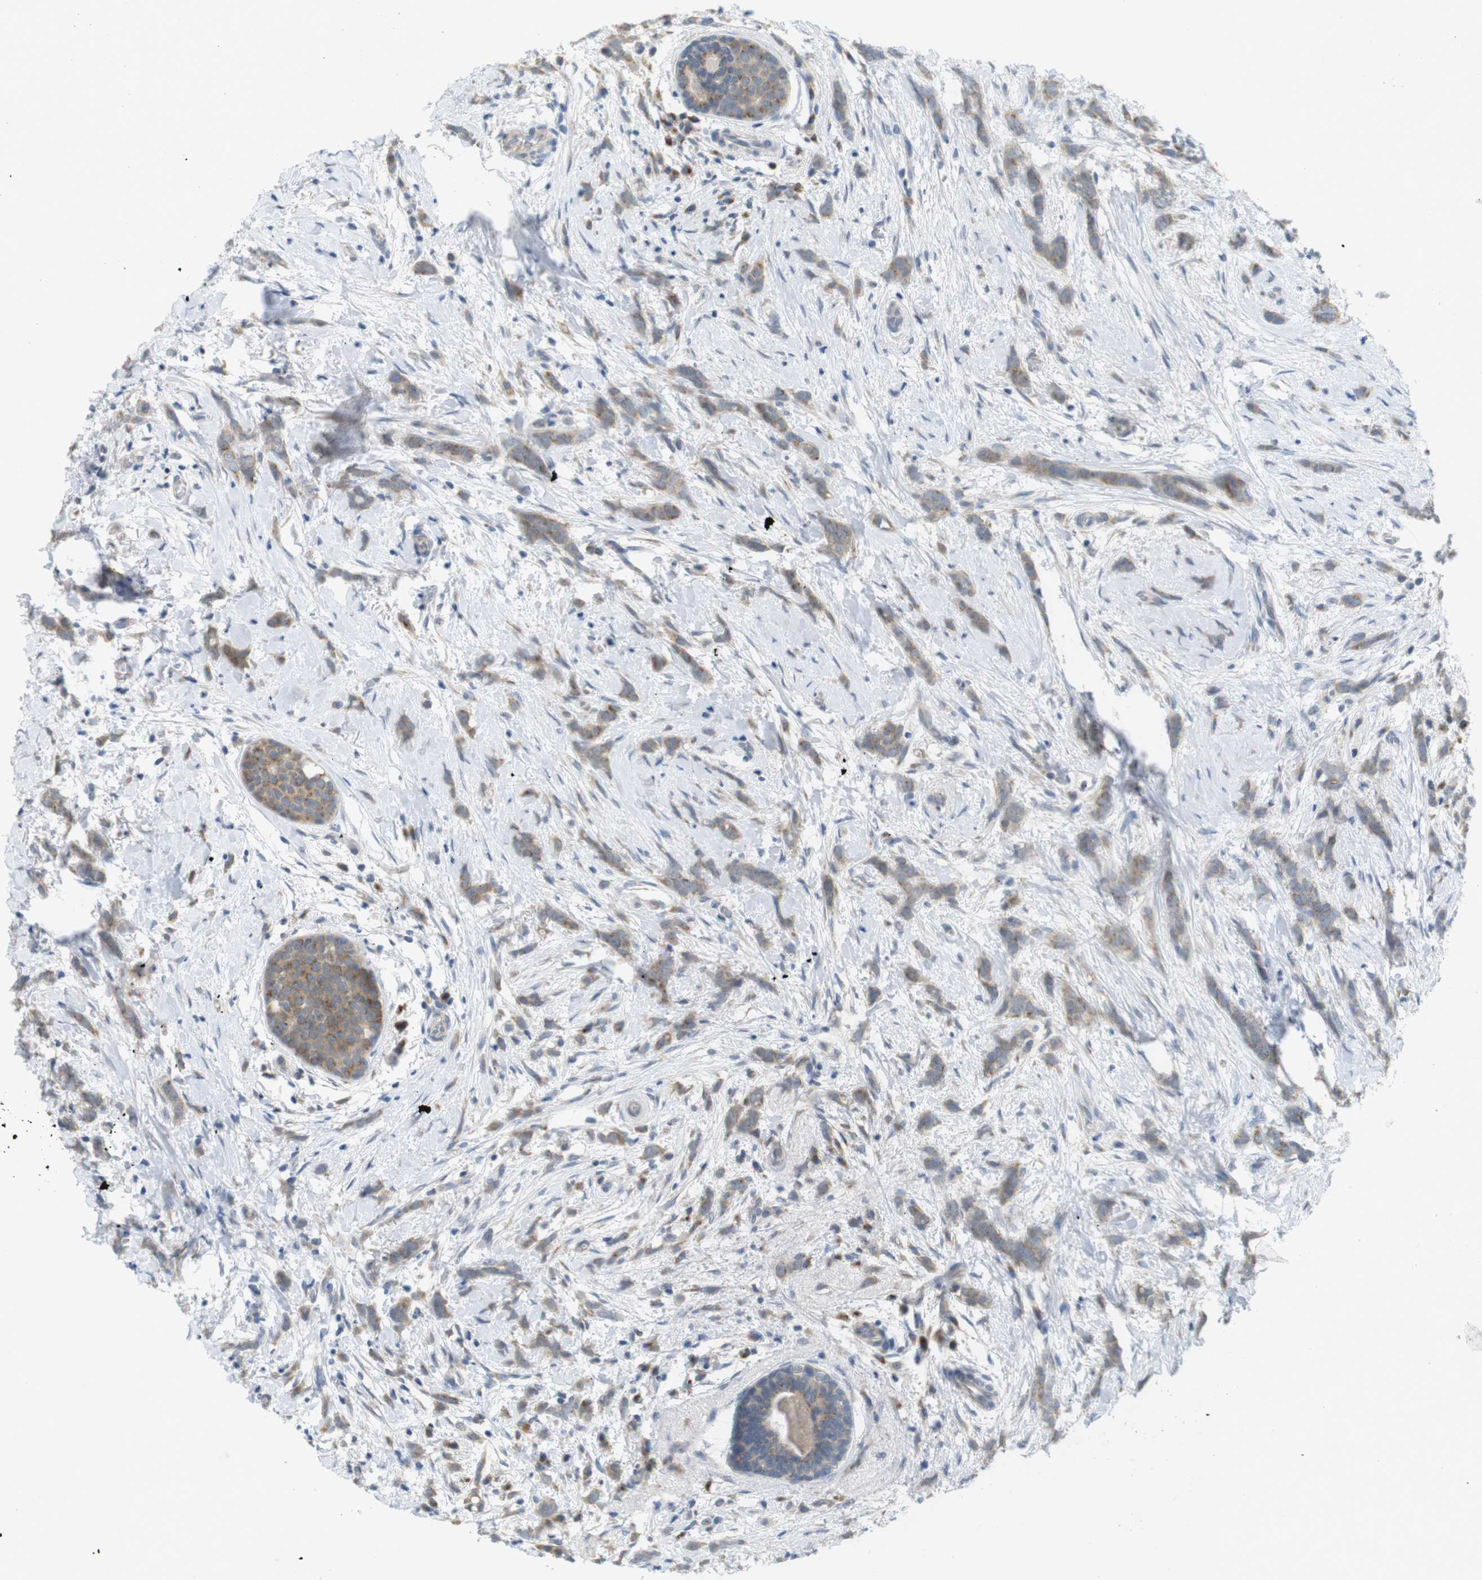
{"staining": {"intensity": "weak", "quantity": "25%-75%", "location": "cytoplasmic/membranous"}, "tissue": "breast cancer", "cell_type": "Tumor cells", "image_type": "cancer", "snomed": [{"axis": "morphology", "description": "Lobular carcinoma, in situ"}, {"axis": "morphology", "description": "Lobular carcinoma"}, {"axis": "topography", "description": "Breast"}], "caption": "Brown immunohistochemical staining in lobular carcinoma in situ (breast) exhibits weak cytoplasmic/membranous expression in approximately 25%-75% of tumor cells. (DAB (3,3'-diaminobenzidine) IHC, brown staining for protein, blue staining for nuclei).", "gene": "YIPF3", "patient": {"sex": "female", "age": 41}}